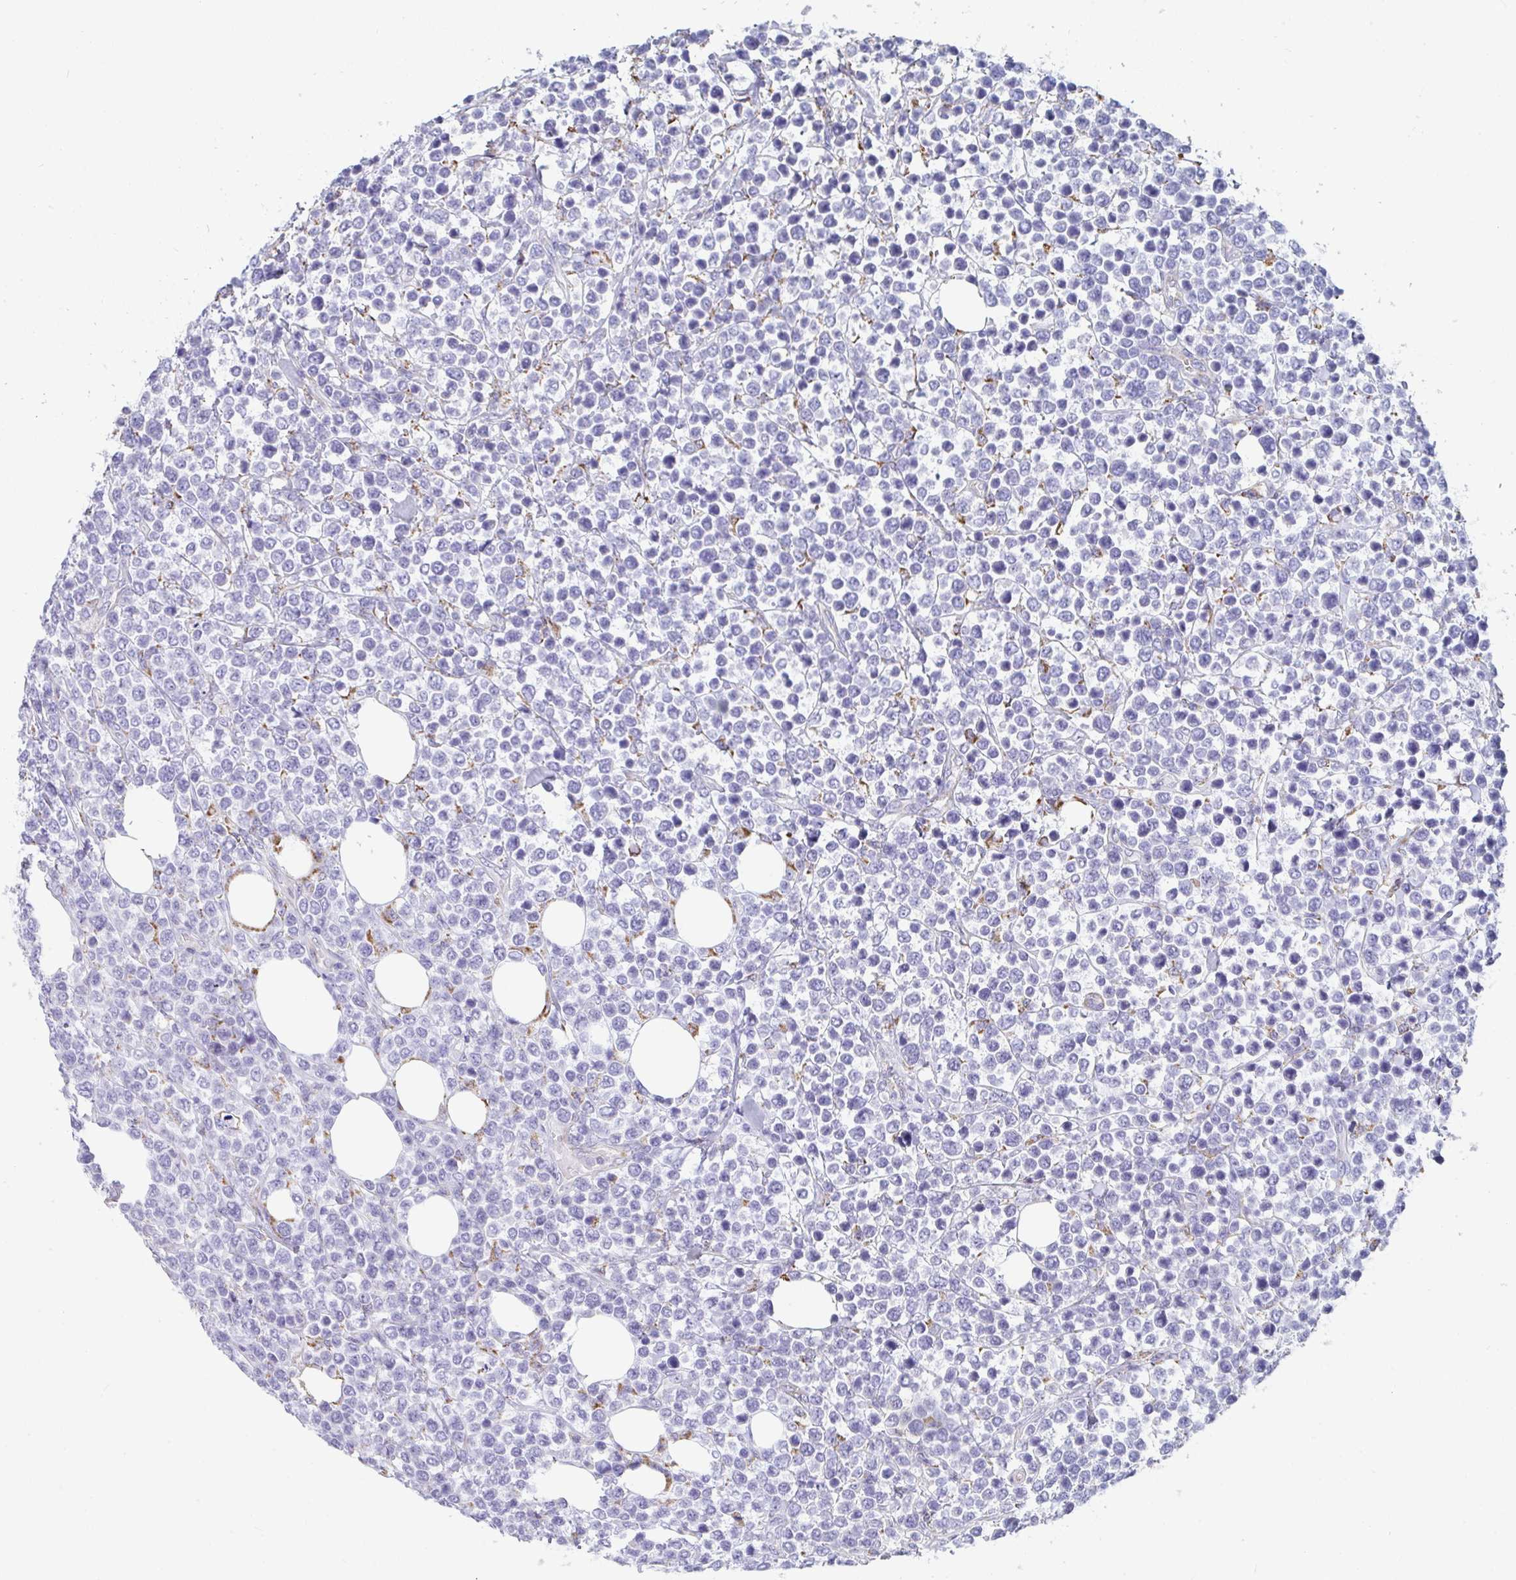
{"staining": {"intensity": "negative", "quantity": "none", "location": "none"}, "tissue": "lymphoma", "cell_type": "Tumor cells", "image_type": "cancer", "snomed": [{"axis": "morphology", "description": "Malignant lymphoma, non-Hodgkin's type, High grade"}, {"axis": "topography", "description": "Soft tissue"}], "caption": "IHC image of neoplastic tissue: human lymphoma stained with DAB (3,3'-diaminobenzidine) shows no significant protein expression in tumor cells.", "gene": "MGAM2", "patient": {"sex": "female", "age": 56}}